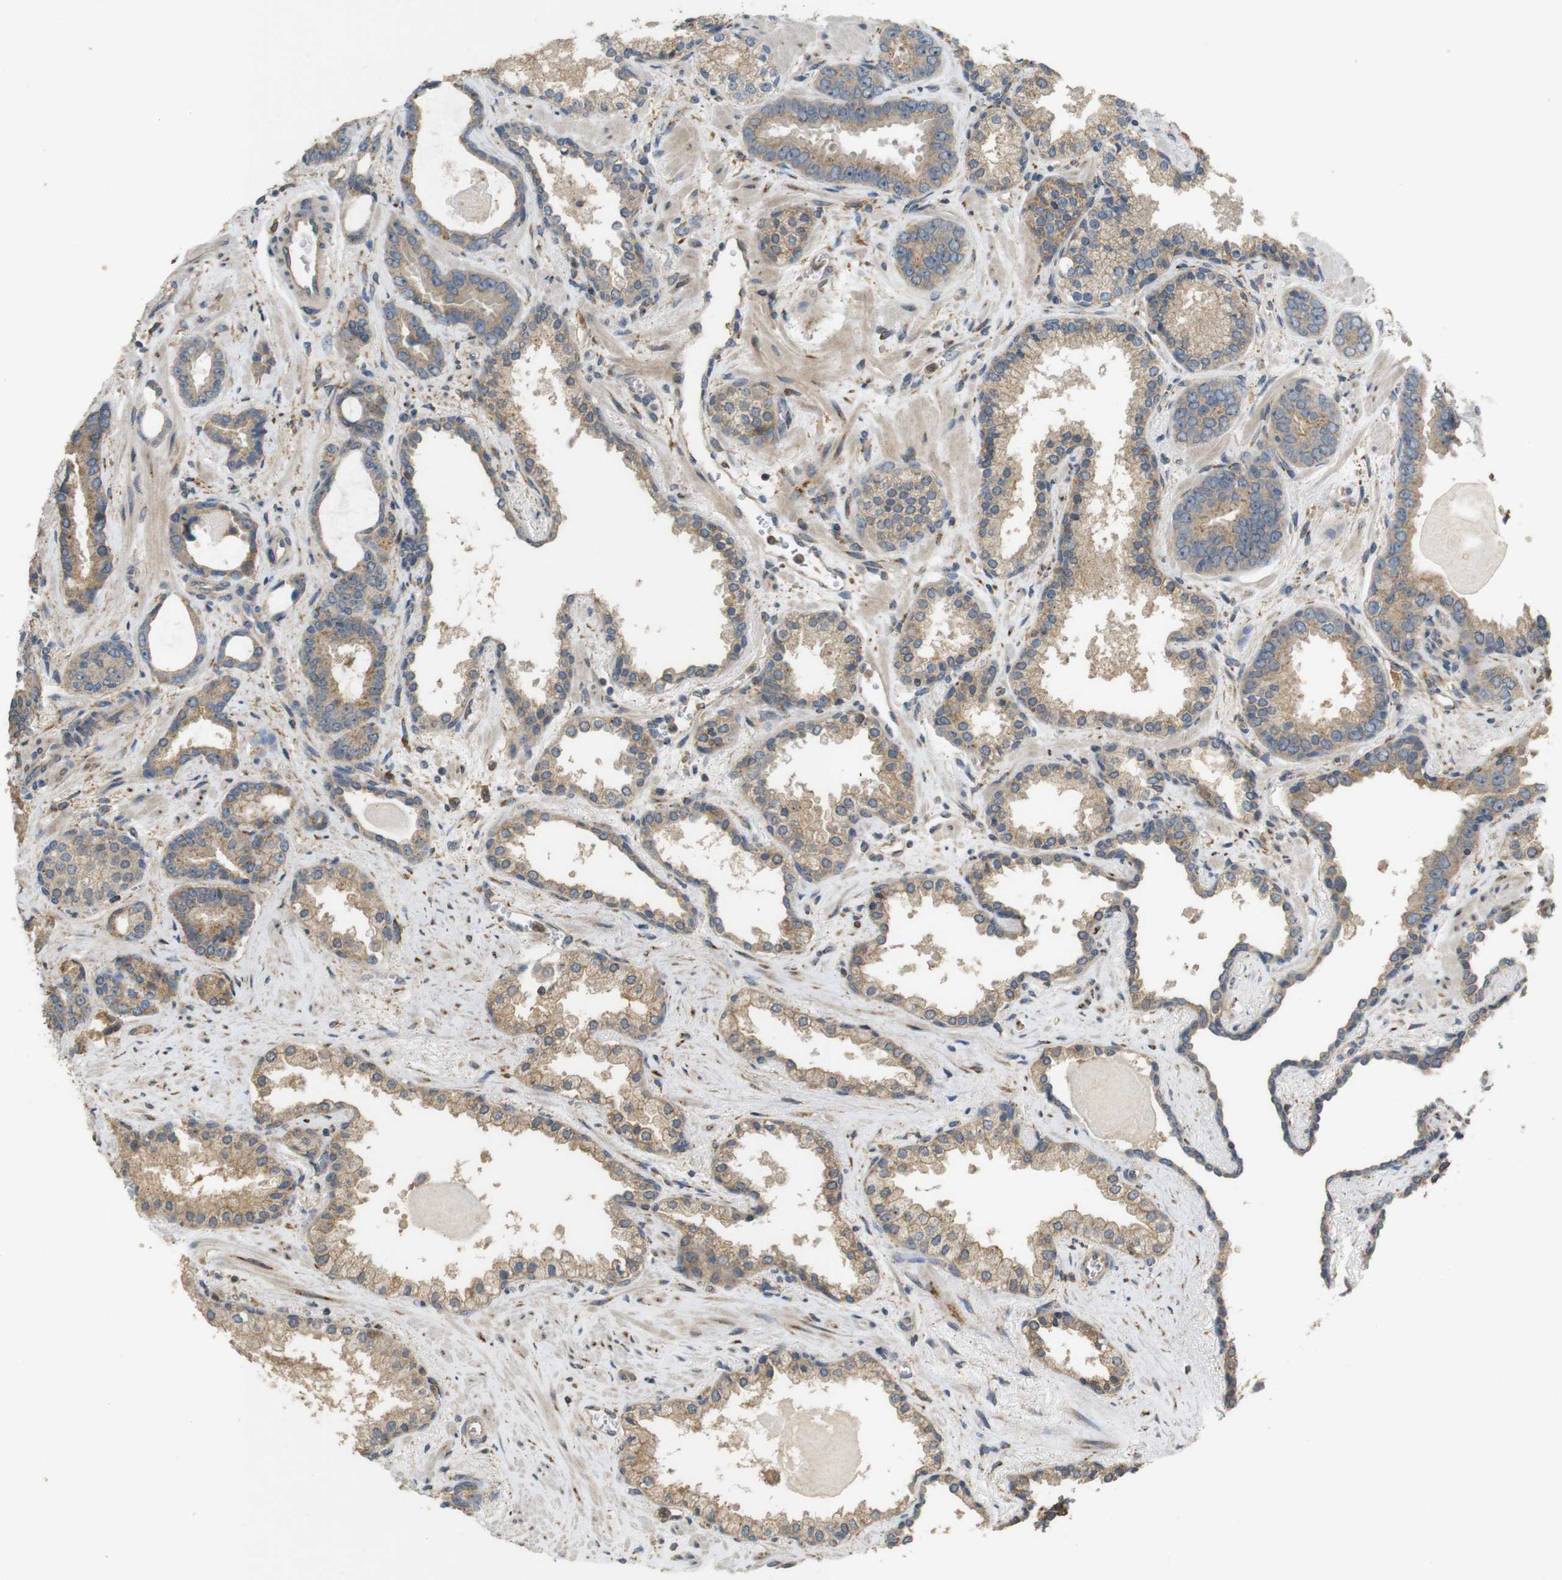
{"staining": {"intensity": "weak", "quantity": ">75%", "location": "cytoplasmic/membranous"}, "tissue": "prostate cancer", "cell_type": "Tumor cells", "image_type": "cancer", "snomed": [{"axis": "morphology", "description": "Adenocarcinoma, Low grade"}, {"axis": "topography", "description": "Prostate"}], "caption": "Tumor cells demonstrate low levels of weak cytoplasmic/membranous positivity in about >75% of cells in human prostate adenocarcinoma (low-grade). Using DAB (brown) and hematoxylin (blue) stains, captured at high magnification using brightfield microscopy.", "gene": "ARHGAP24", "patient": {"sex": "male", "age": 60}}